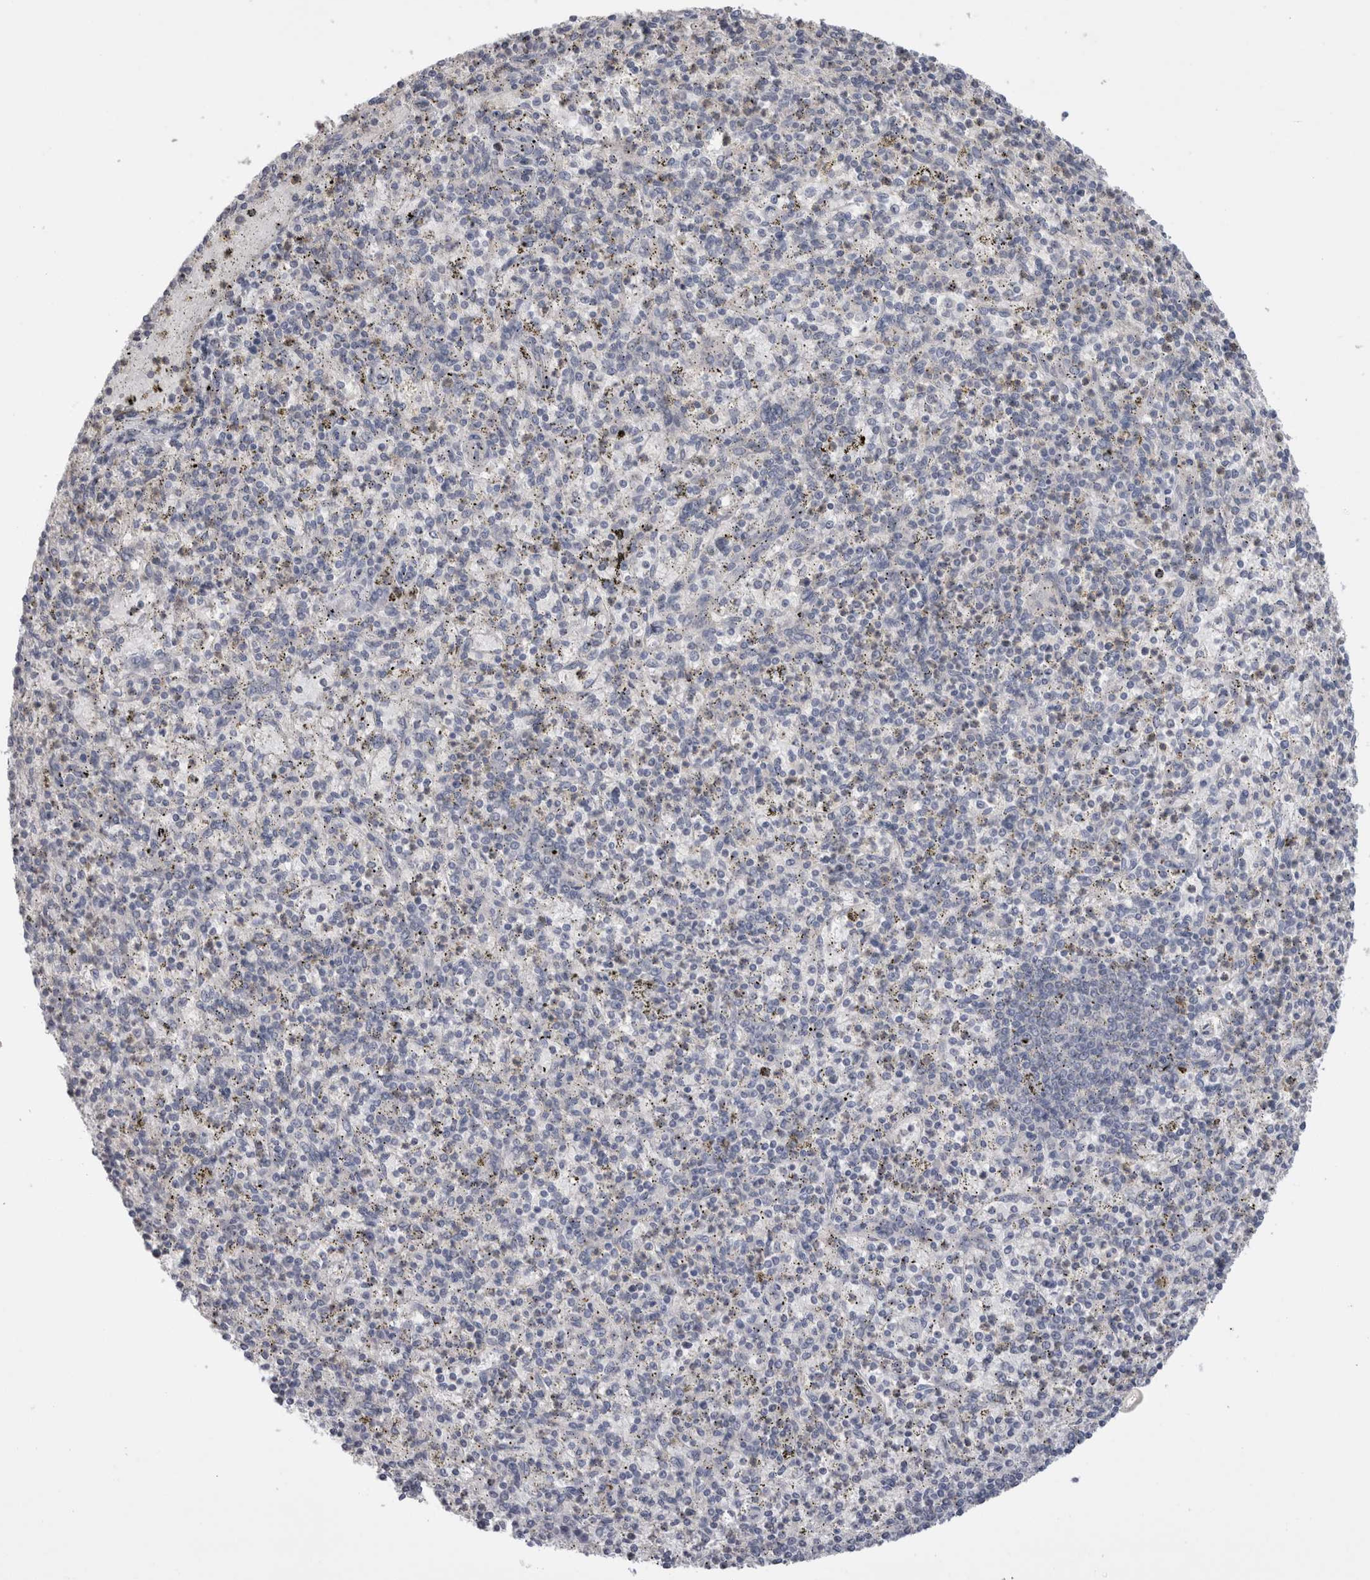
{"staining": {"intensity": "negative", "quantity": "none", "location": "none"}, "tissue": "spleen", "cell_type": "Cells in red pulp", "image_type": "normal", "snomed": [{"axis": "morphology", "description": "Normal tissue, NOS"}, {"axis": "topography", "description": "Spleen"}], "caption": "Immunohistochemical staining of normal human spleen displays no significant positivity in cells in red pulp.", "gene": "OTOR", "patient": {"sex": "male", "age": 72}}